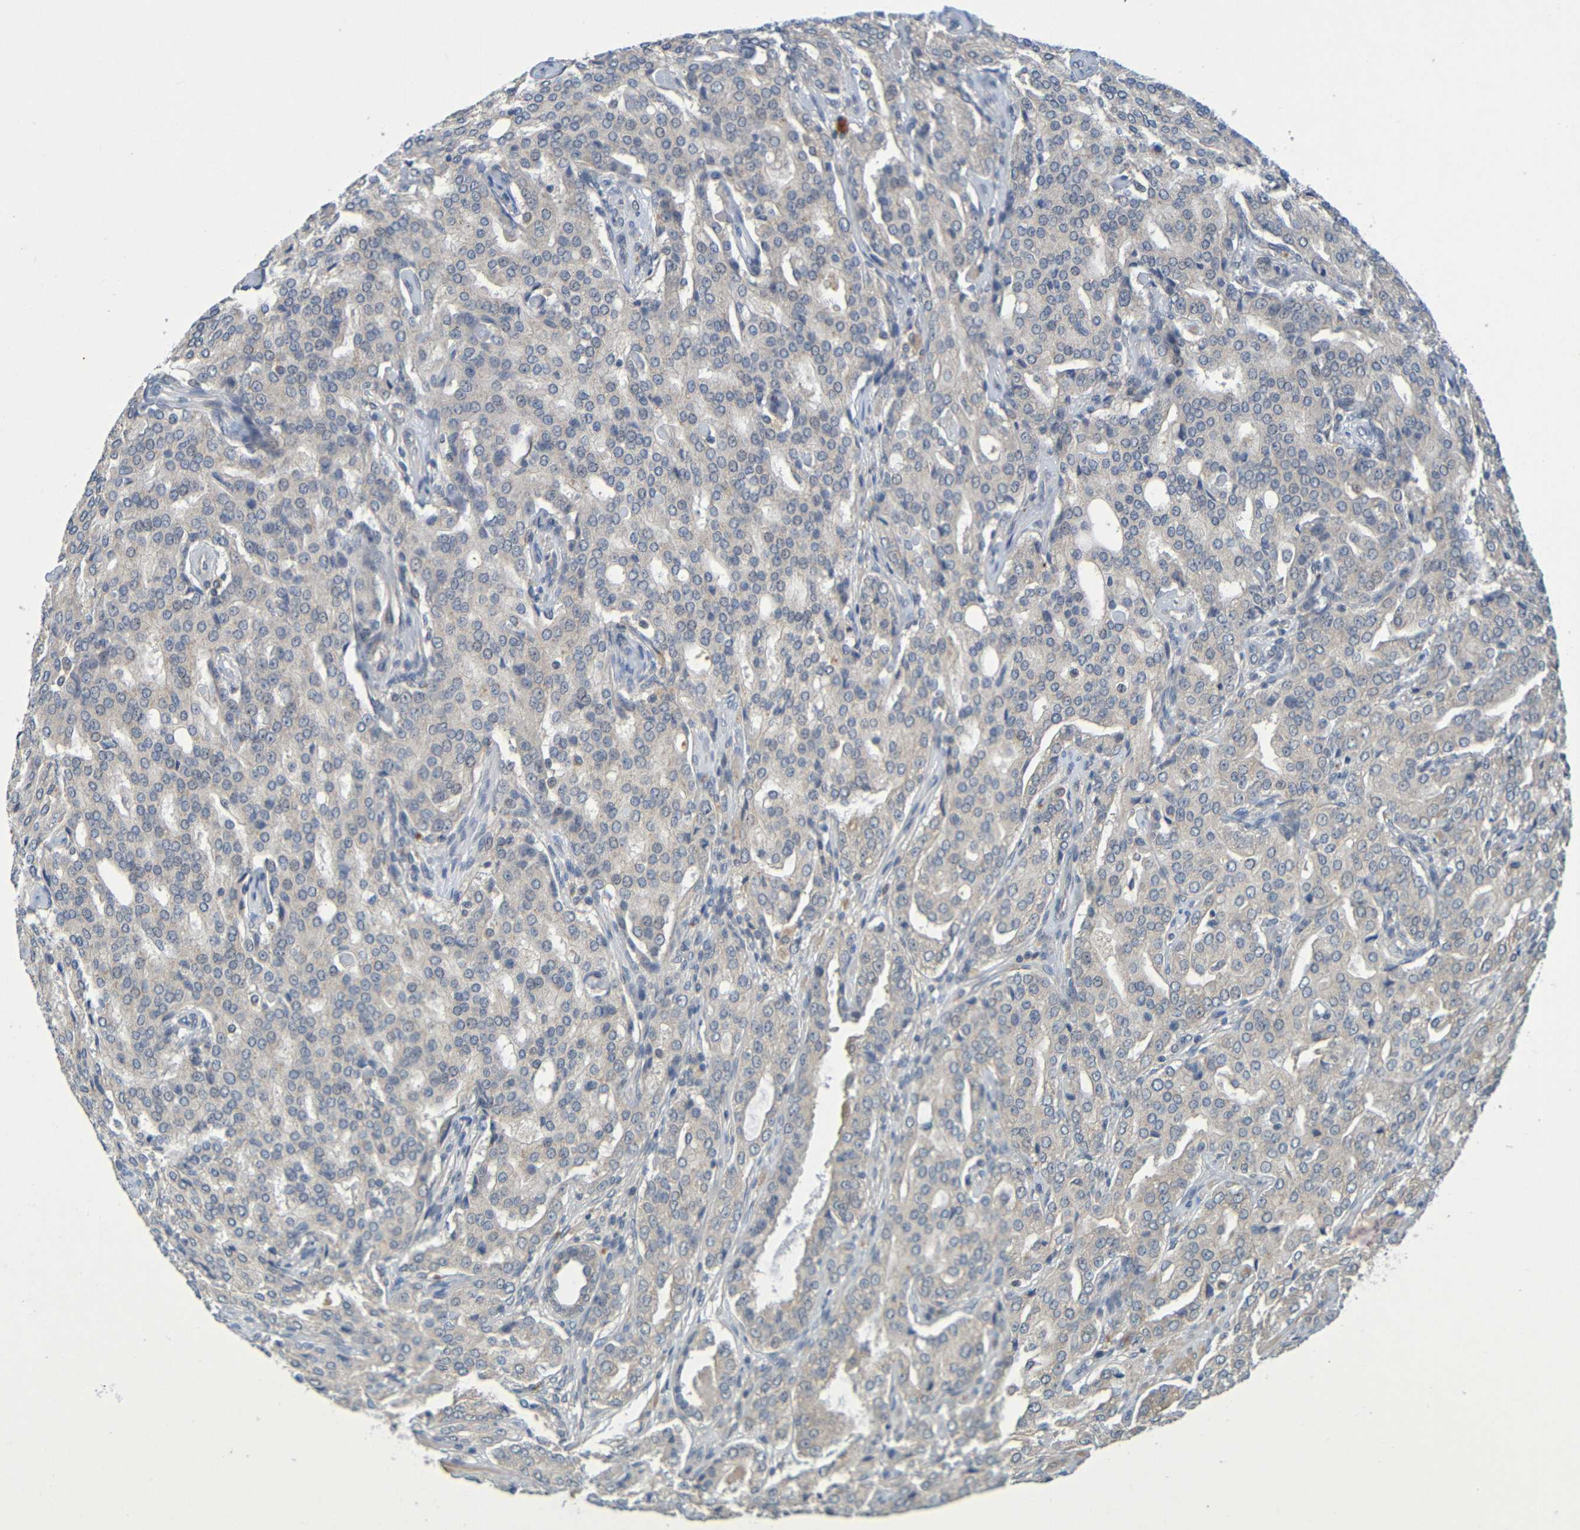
{"staining": {"intensity": "weak", "quantity": "<25%", "location": "cytoplasmic/membranous"}, "tissue": "prostate cancer", "cell_type": "Tumor cells", "image_type": "cancer", "snomed": [{"axis": "morphology", "description": "Adenocarcinoma, High grade"}, {"axis": "topography", "description": "Prostate"}], "caption": "Prostate high-grade adenocarcinoma was stained to show a protein in brown. There is no significant expression in tumor cells.", "gene": "CYP4F2", "patient": {"sex": "male", "age": 72}}